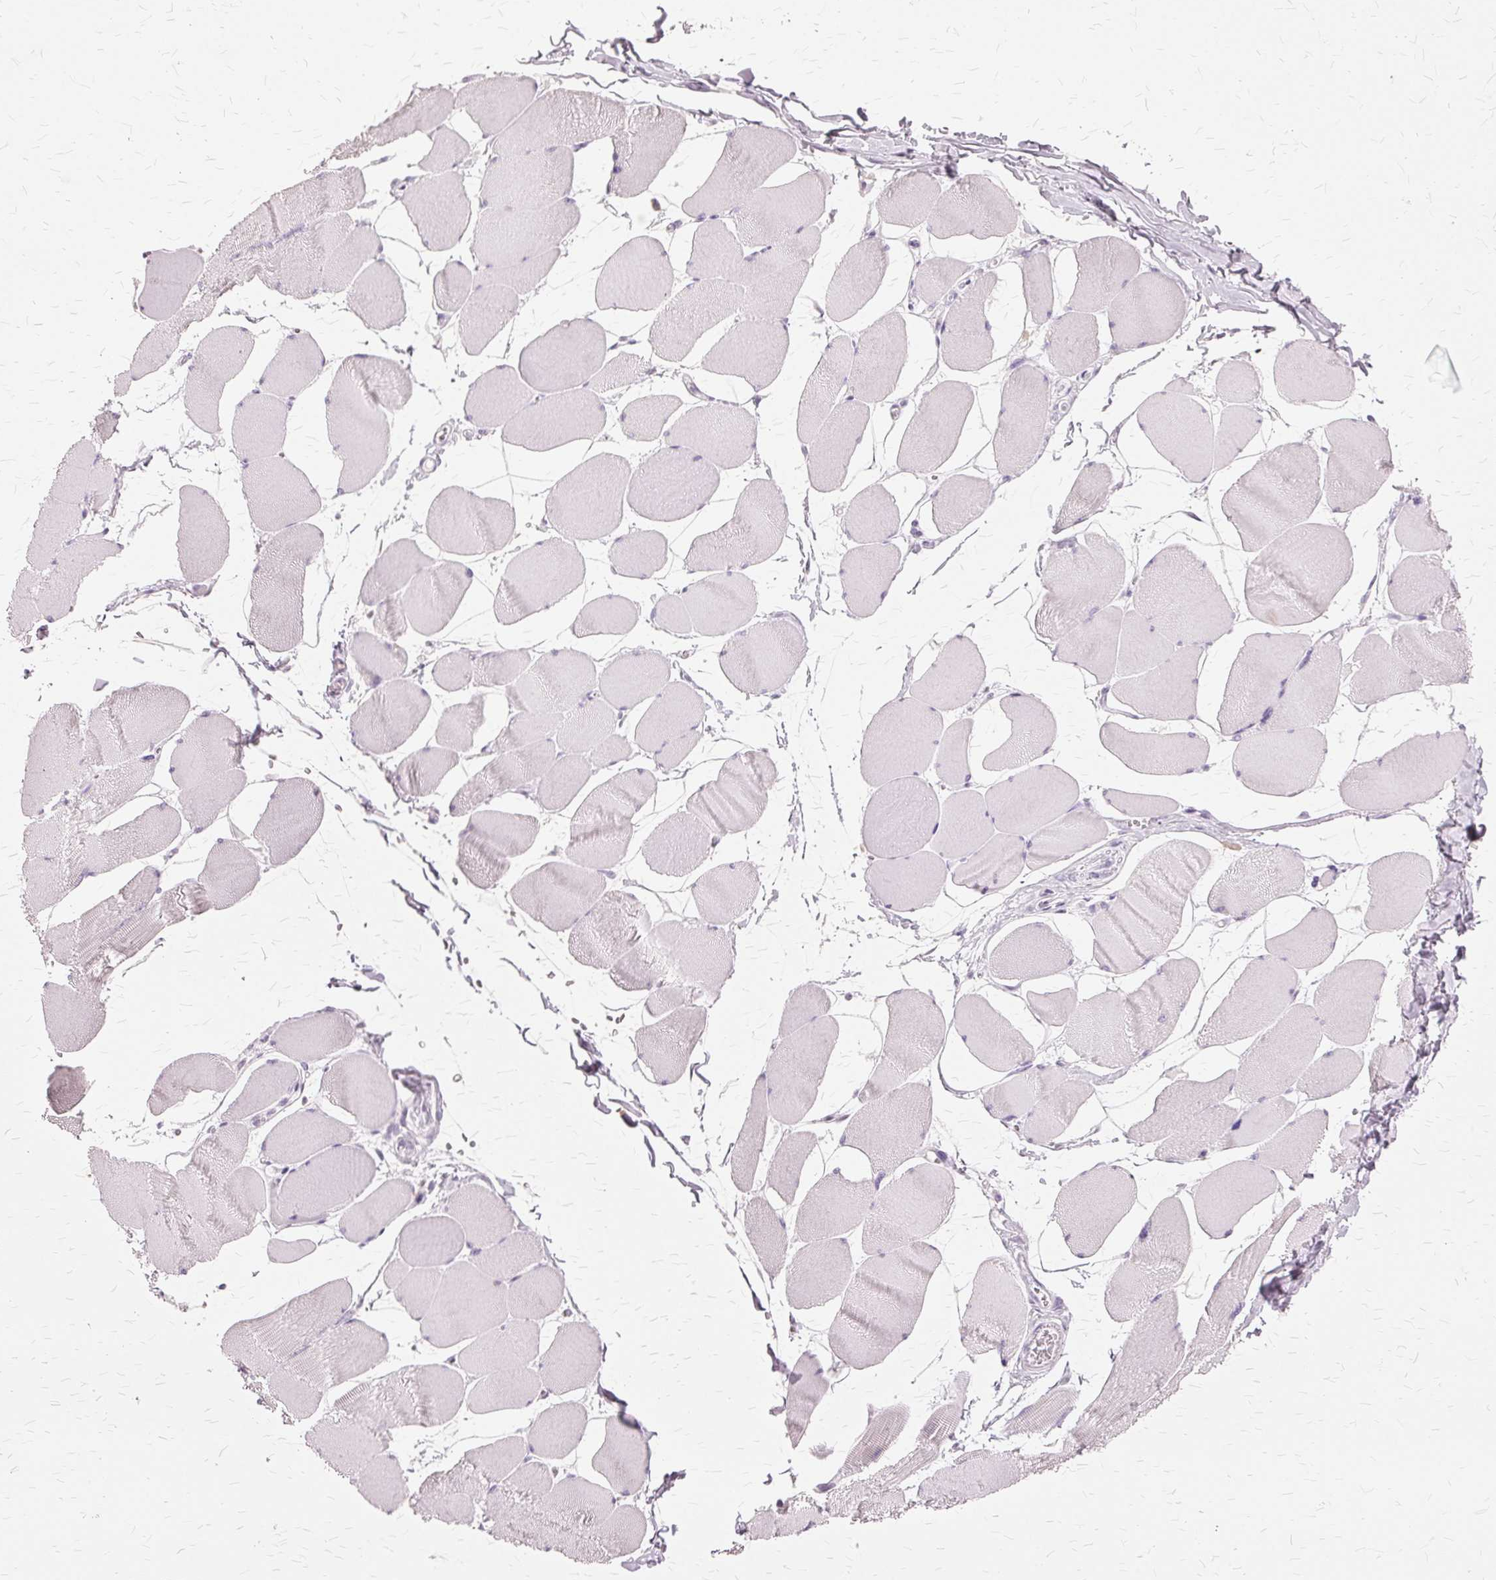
{"staining": {"intensity": "negative", "quantity": "none", "location": "none"}, "tissue": "skeletal muscle", "cell_type": "Myocytes", "image_type": "normal", "snomed": [{"axis": "morphology", "description": "Normal tissue, NOS"}, {"axis": "topography", "description": "Skeletal muscle"}], "caption": "Myocytes are negative for protein expression in normal human skeletal muscle. The staining is performed using DAB (3,3'-diaminobenzidine) brown chromogen with nuclei counter-stained in using hematoxylin.", "gene": "SLC45A3", "patient": {"sex": "female", "age": 75}}